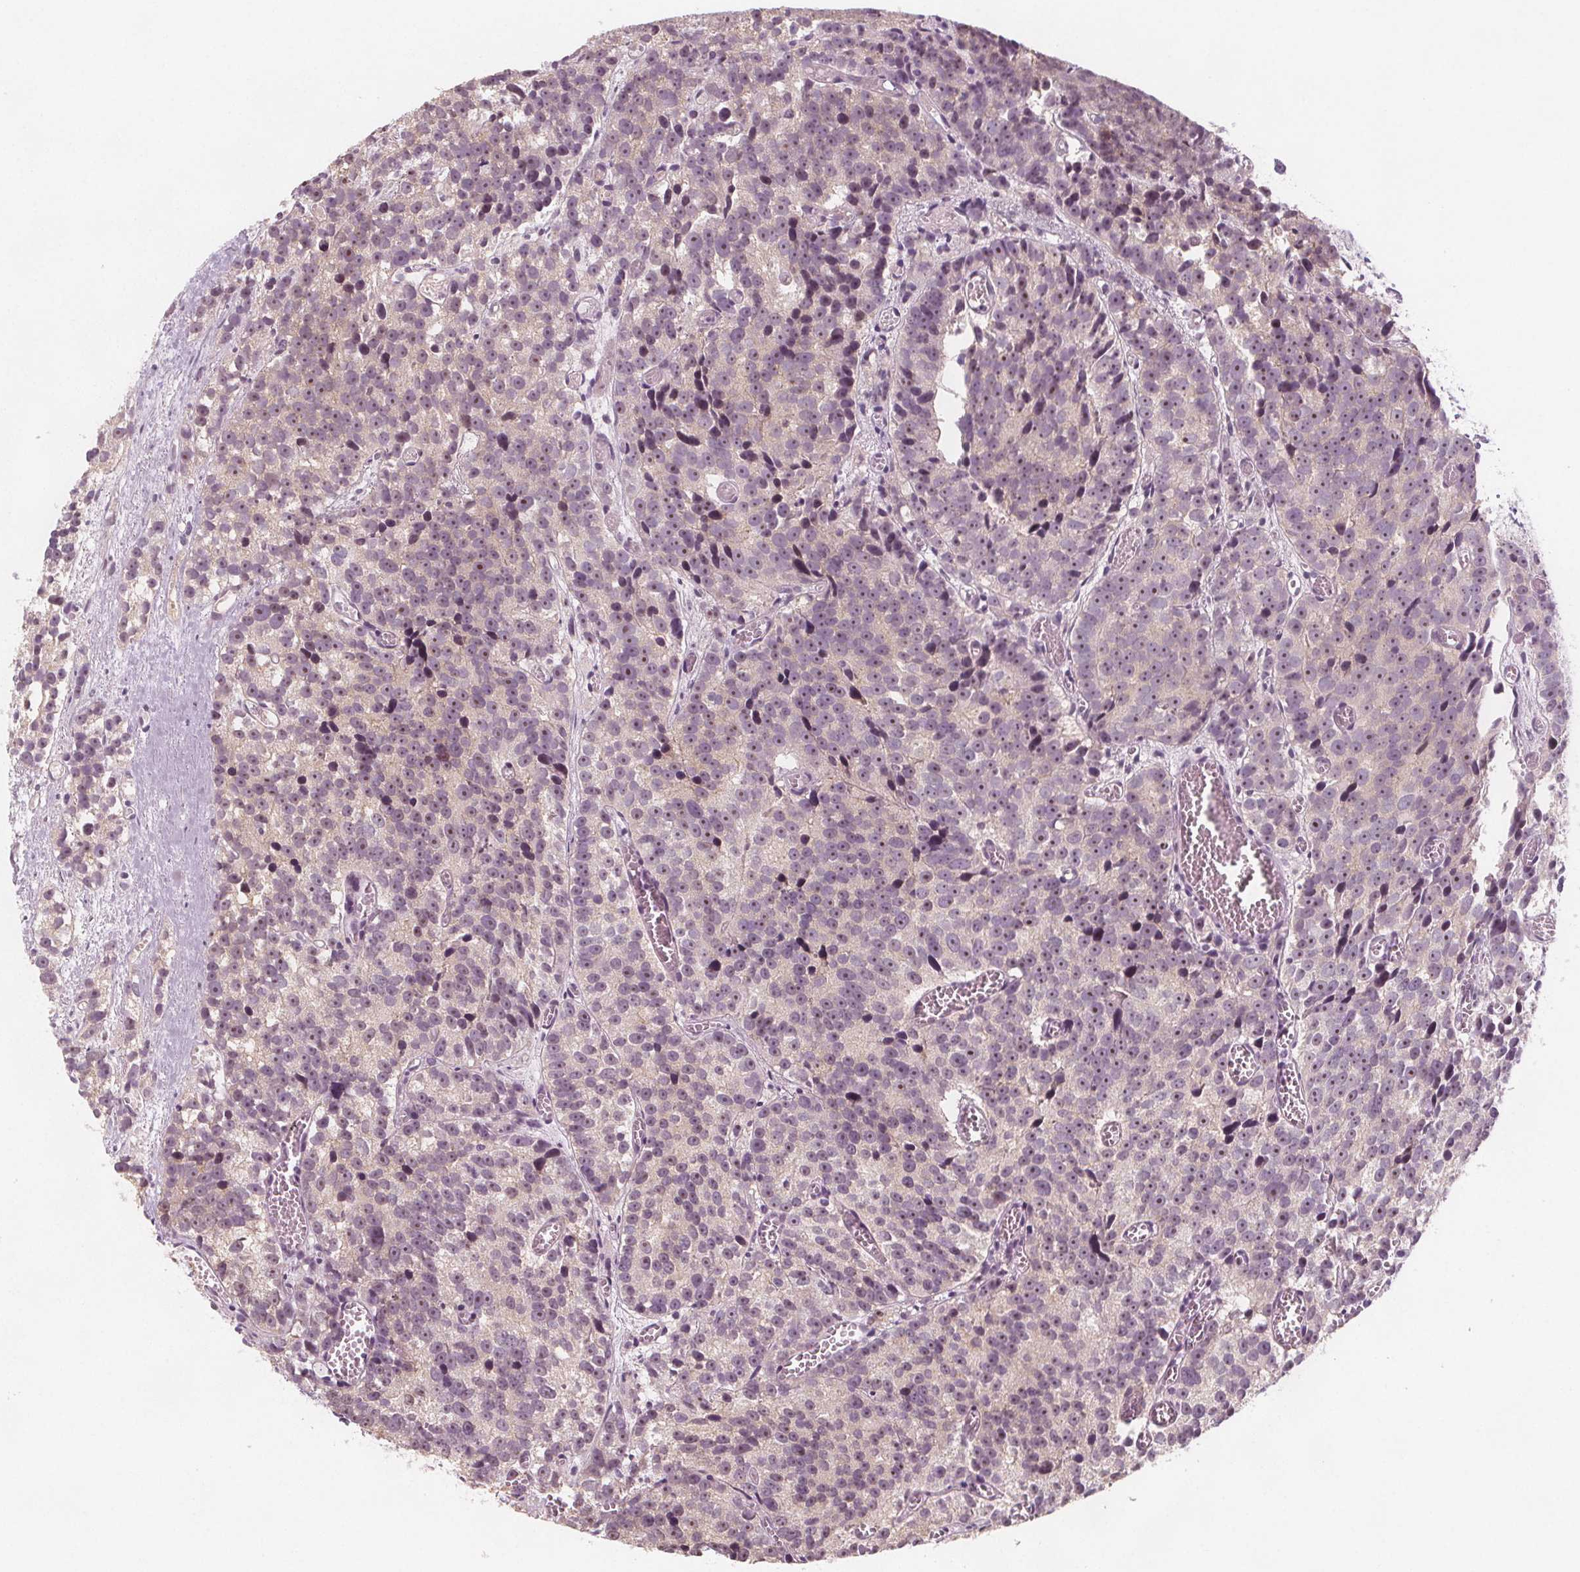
{"staining": {"intensity": "moderate", "quantity": ">75%", "location": "nuclear"}, "tissue": "prostate cancer", "cell_type": "Tumor cells", "image_type": "cancer", "snomed": [{"axis": "morphology", "description": "Adenocarcinoma, High grade"}, {"axis": "topography", "description": "Prostate"}], "caption": "Immunohistochemistry (IHC) image of prostate cancer stained for a protein (brown), which displays medium levels of moderate nuclear expression in approximately >75% of tumor cells.", "gene": "C1orf167", "patient": {"sex": "male", "age": 77}}